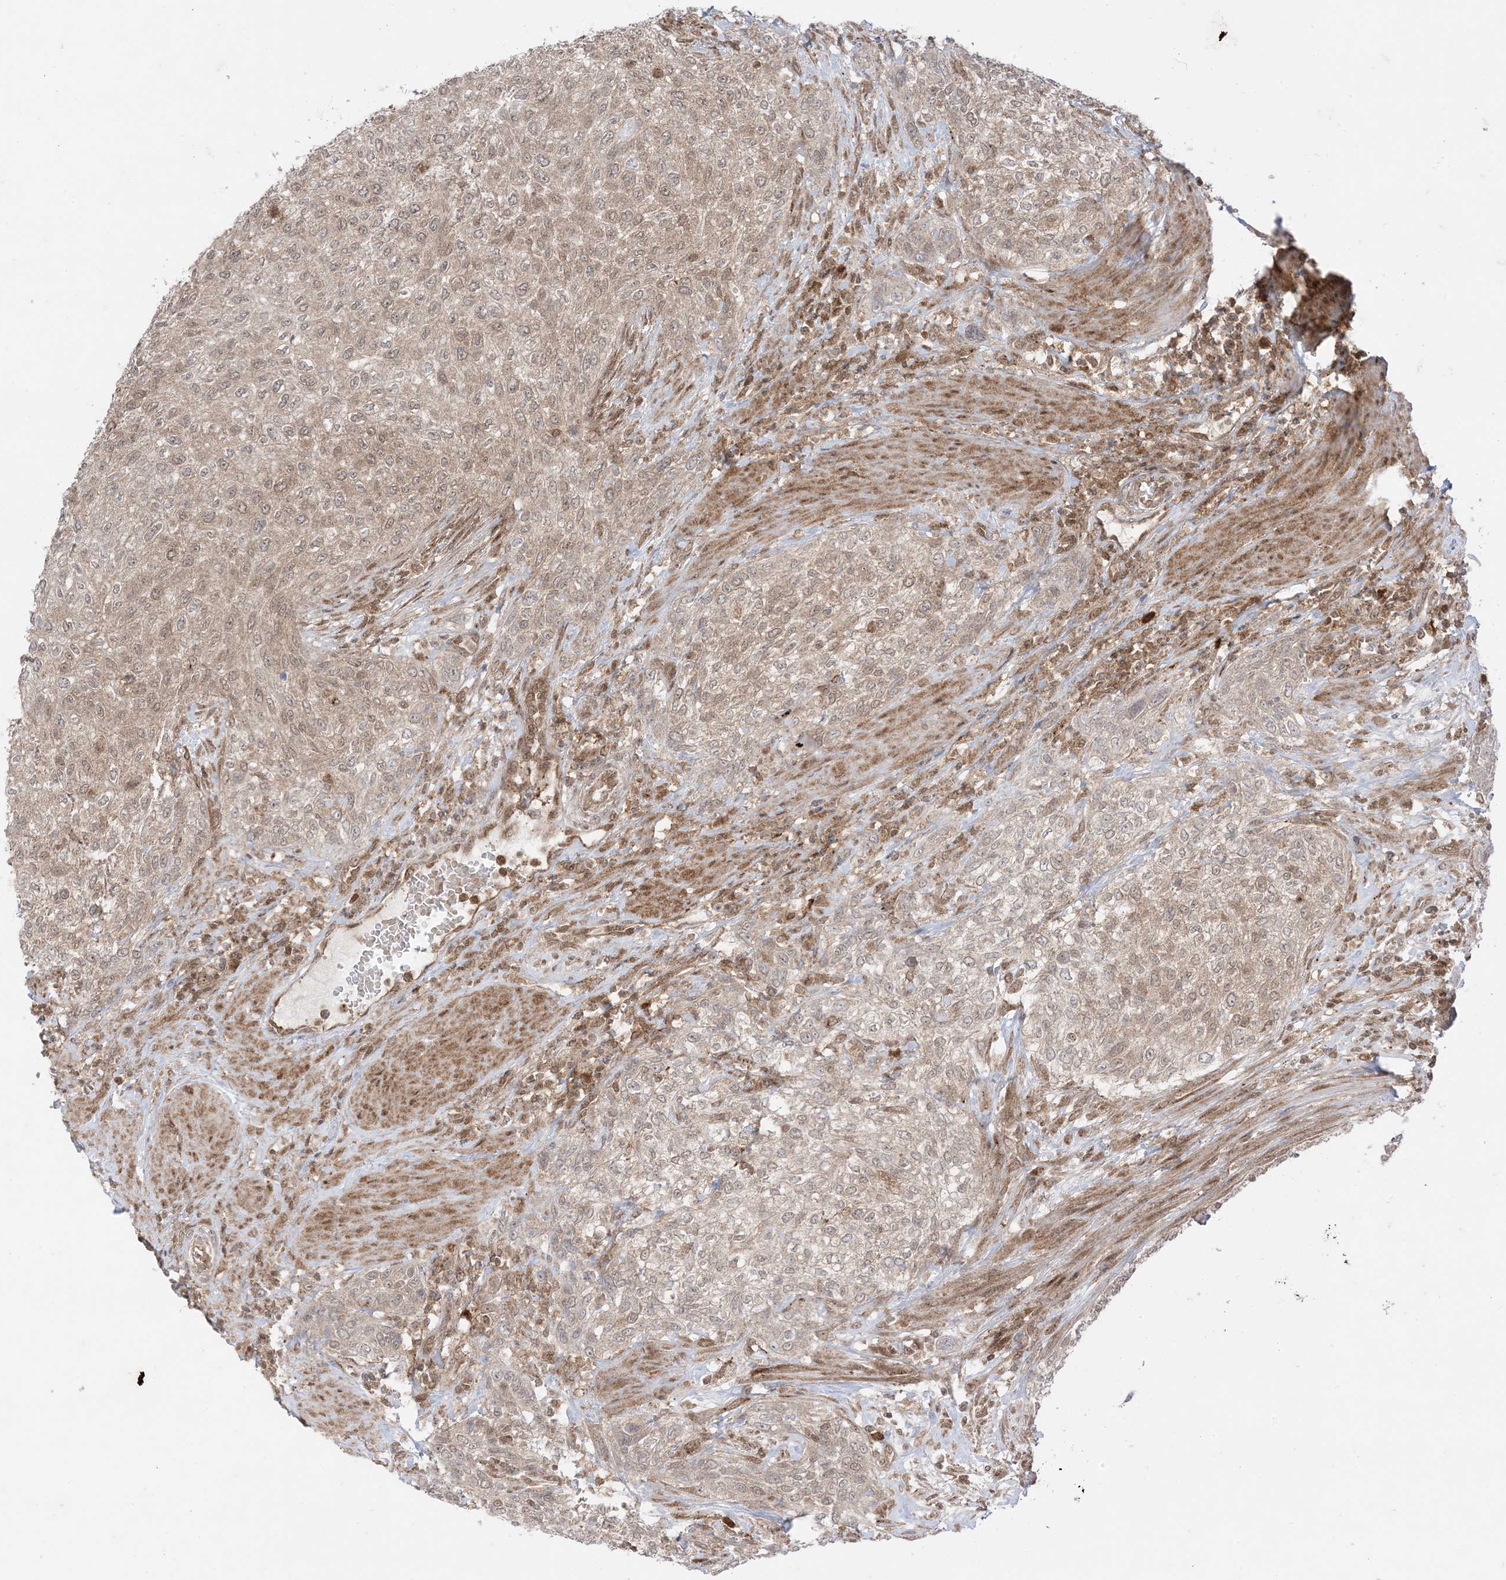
{"staining": {"intensity": "weak", "quantity": ">75%", "location": "cytoplasmic/membranous,nuclear"}, "tissue": "urothelial cancer", "cell_type": "Tumor cells", "image_type": "cancer", "snomed": [{"axis": "morphology", "description": "Urothelial carcinoma, High grade"}, {"axis": "topography", "description": "Urinary bladder"}], "caption": "An IHC photomicrograph of neoplastic tissue is shown. Protein staining in brown highlights weak cytoplasmic/membranous and nuclear positivity in urothelial cancer within tumor cells.", "gene": "PTPA", "patient": {"sex": "male", "age": 35}}